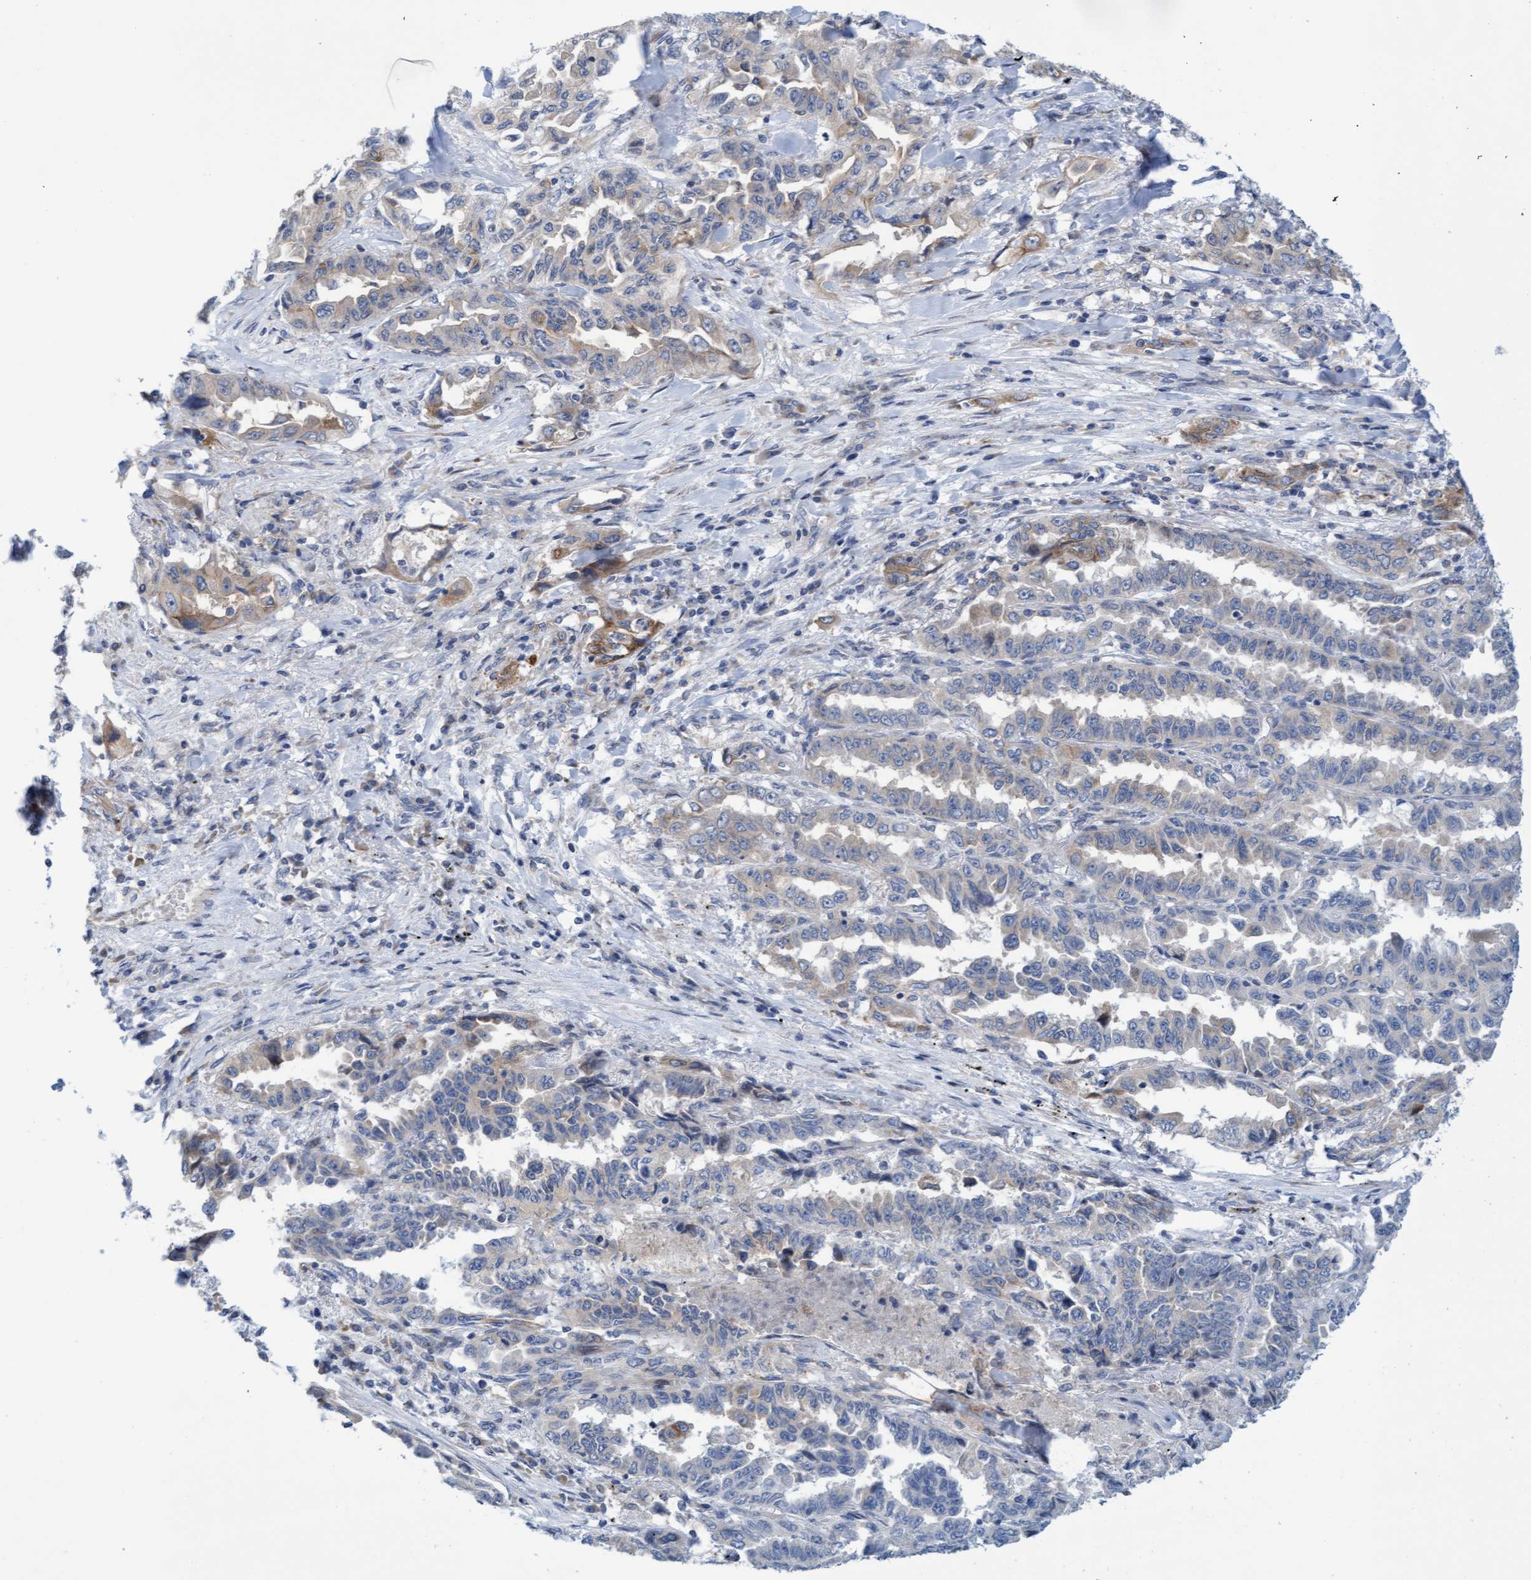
{"staining": {"intensity": "weak", "quantity": "<25%", "location": "cytoplasmic/membranous"}, "tissue": "lung cancer", "cell_type": "Tumor cells", "image_type": "cancer", "snomed": [{"axis": "morphology", "description": "Adenocarcinoma, NOS"}, {"axis": "topography", "description": "Lung"}], "caption": "IHC micrograph of human lung adenocarcinoma stained for a protein (brown), which reveals no expression in tumor cells.", "gene": "SLC28A3", "patient": {"sex": "female", "age": 51}}